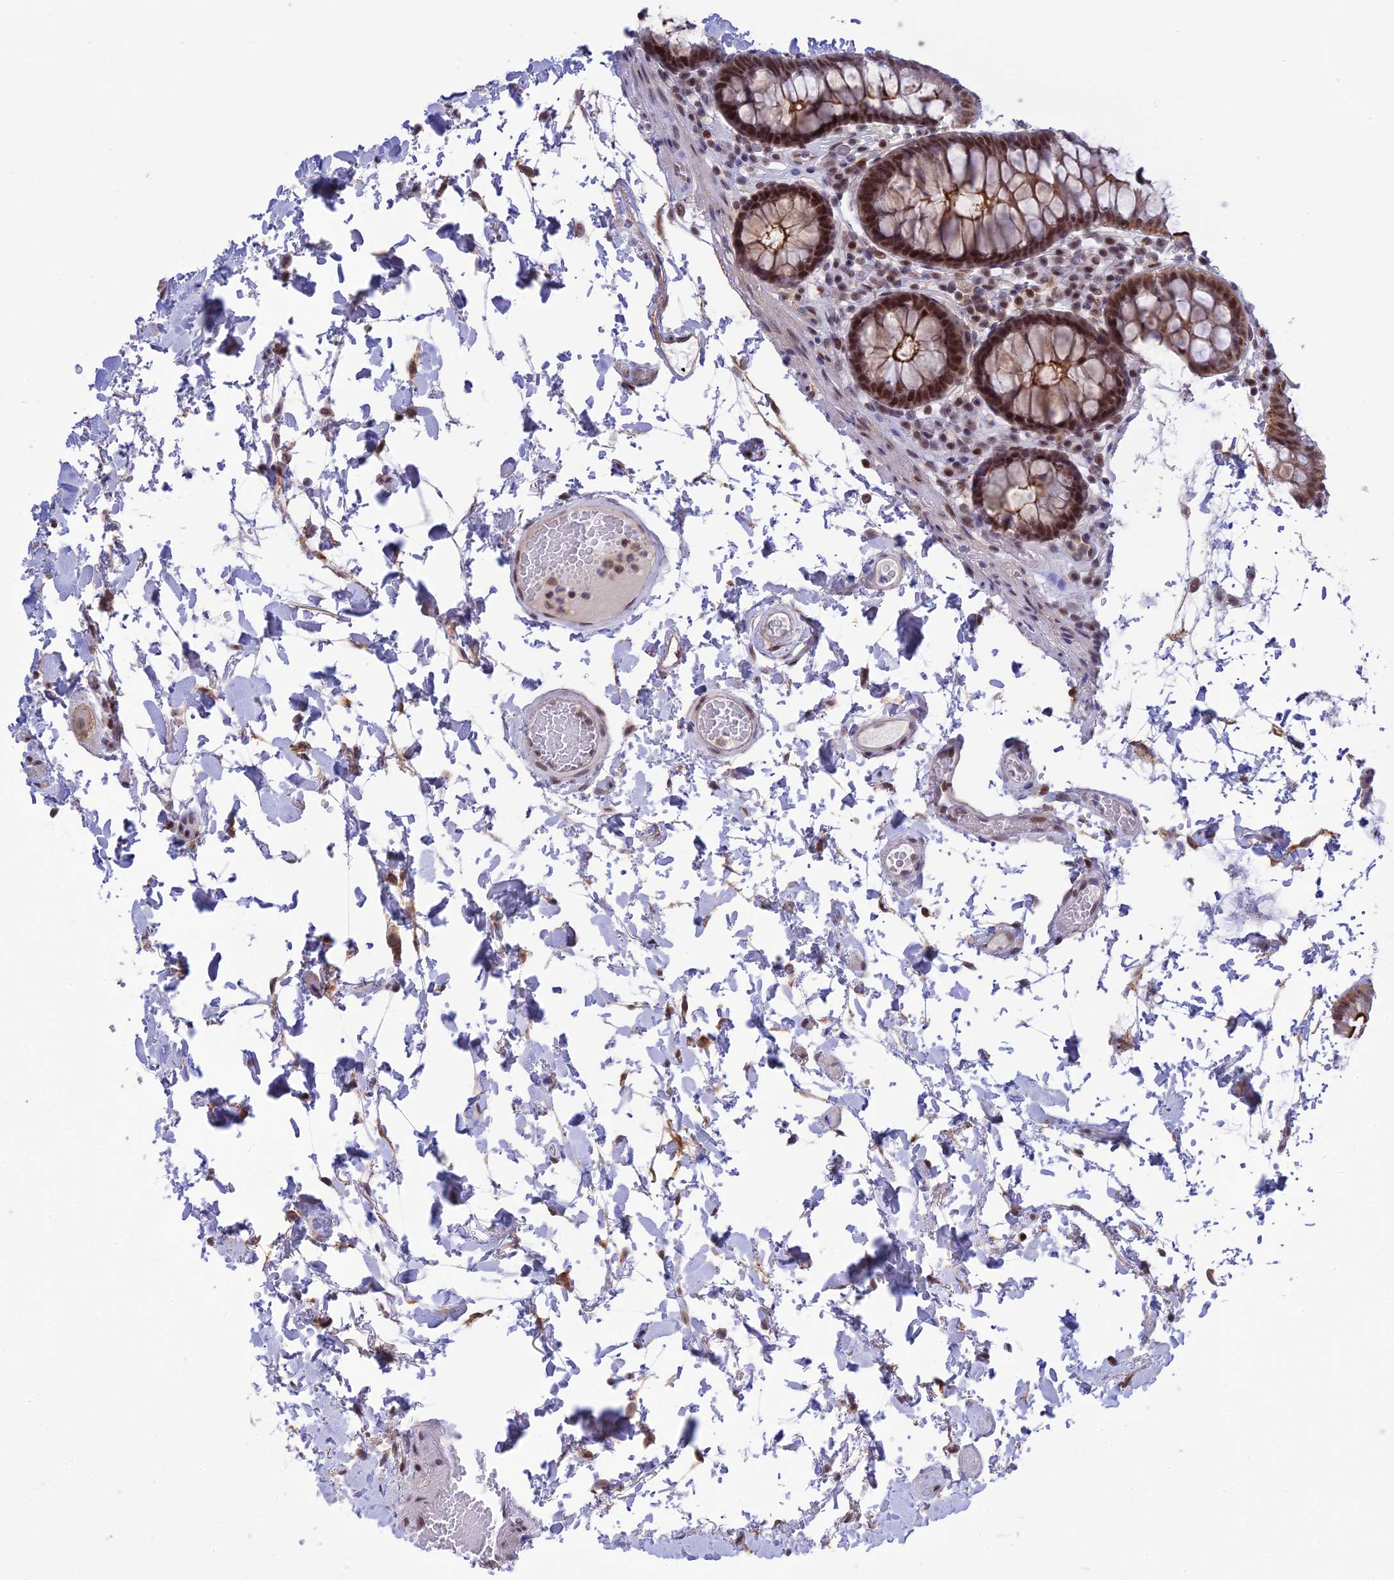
{"staining": {"intensity": "weak", "quantity": "25%-75%", "location": "nuclear"}, "tissue": "colon", "cell_type": "Endothelial cells", "image_type": "normal", "snomed": [{"axis": "morphology", "description": "Normal tissue, NOS"}, {"axis": "topography", "description": "Colon"}], "caption": "The histopathology image displays immunohistochemical staining of unremarkable colon. There is weak nuclear positivity is identified in about 25%-75% of endothelial cells. Using DAB (brown) and hematoxylin (blue) stains, captured at high magnification using brightfield microscopy.", "gene": "TCEA1", "patient": {"sex": "male", "age": 84}}